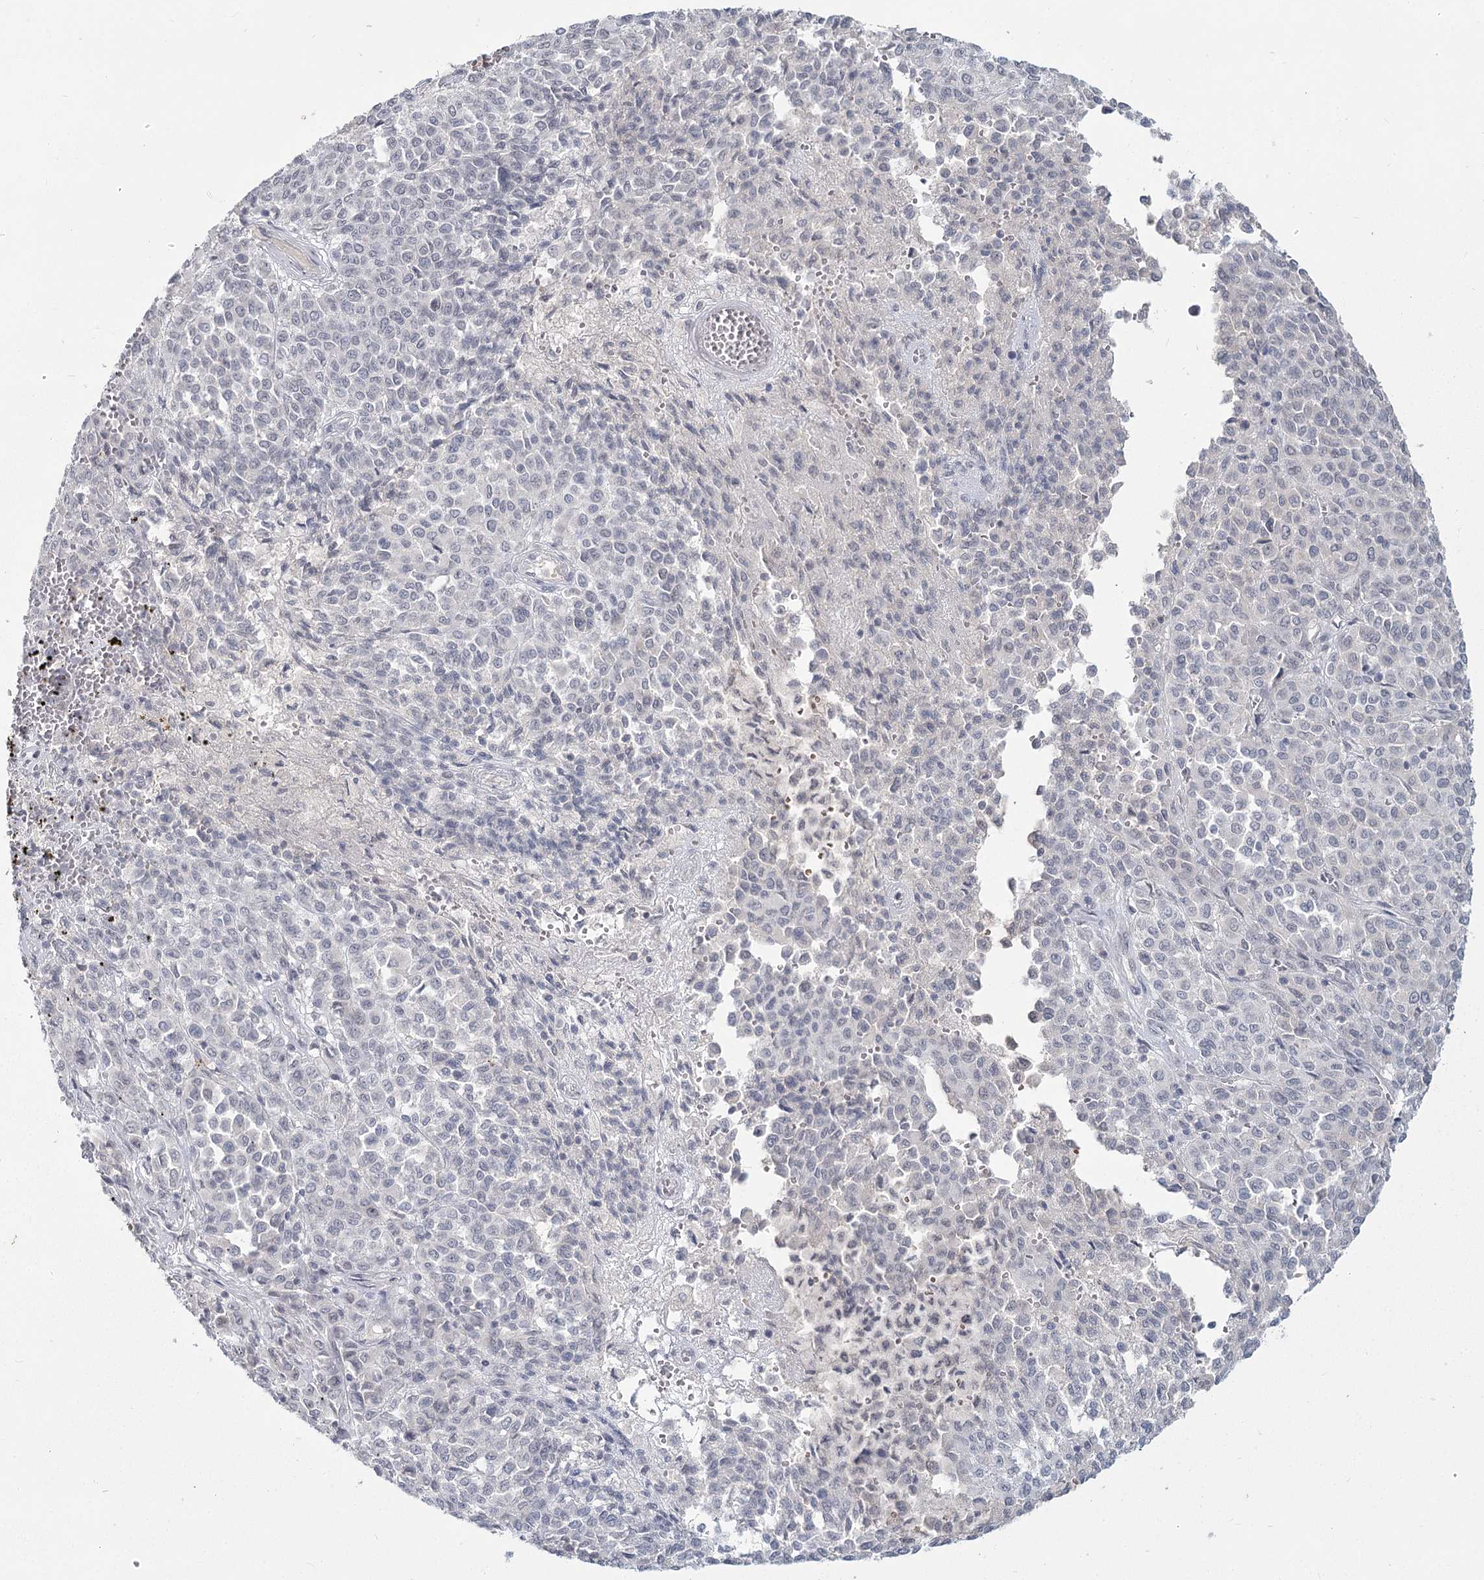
{"staining": {"intensity": "negative", "quantity": "none", "location": "none"}, "tissue": "melanoma", "cell_type": "Tumor cells", "image_type": "cancer", "snomed": [{"axis": "morphology", "description": "Malignant melanoma, Metastatic site"}, {"axis": "topography", "description": "Pancreas"}], "caption": "An immunohistochemistry micrograph of melanoma is shown. There is no staining in tumor cells of melanoma.", "gene": "LY6G5C", "patient": {"sex": "female", "age": 30}}